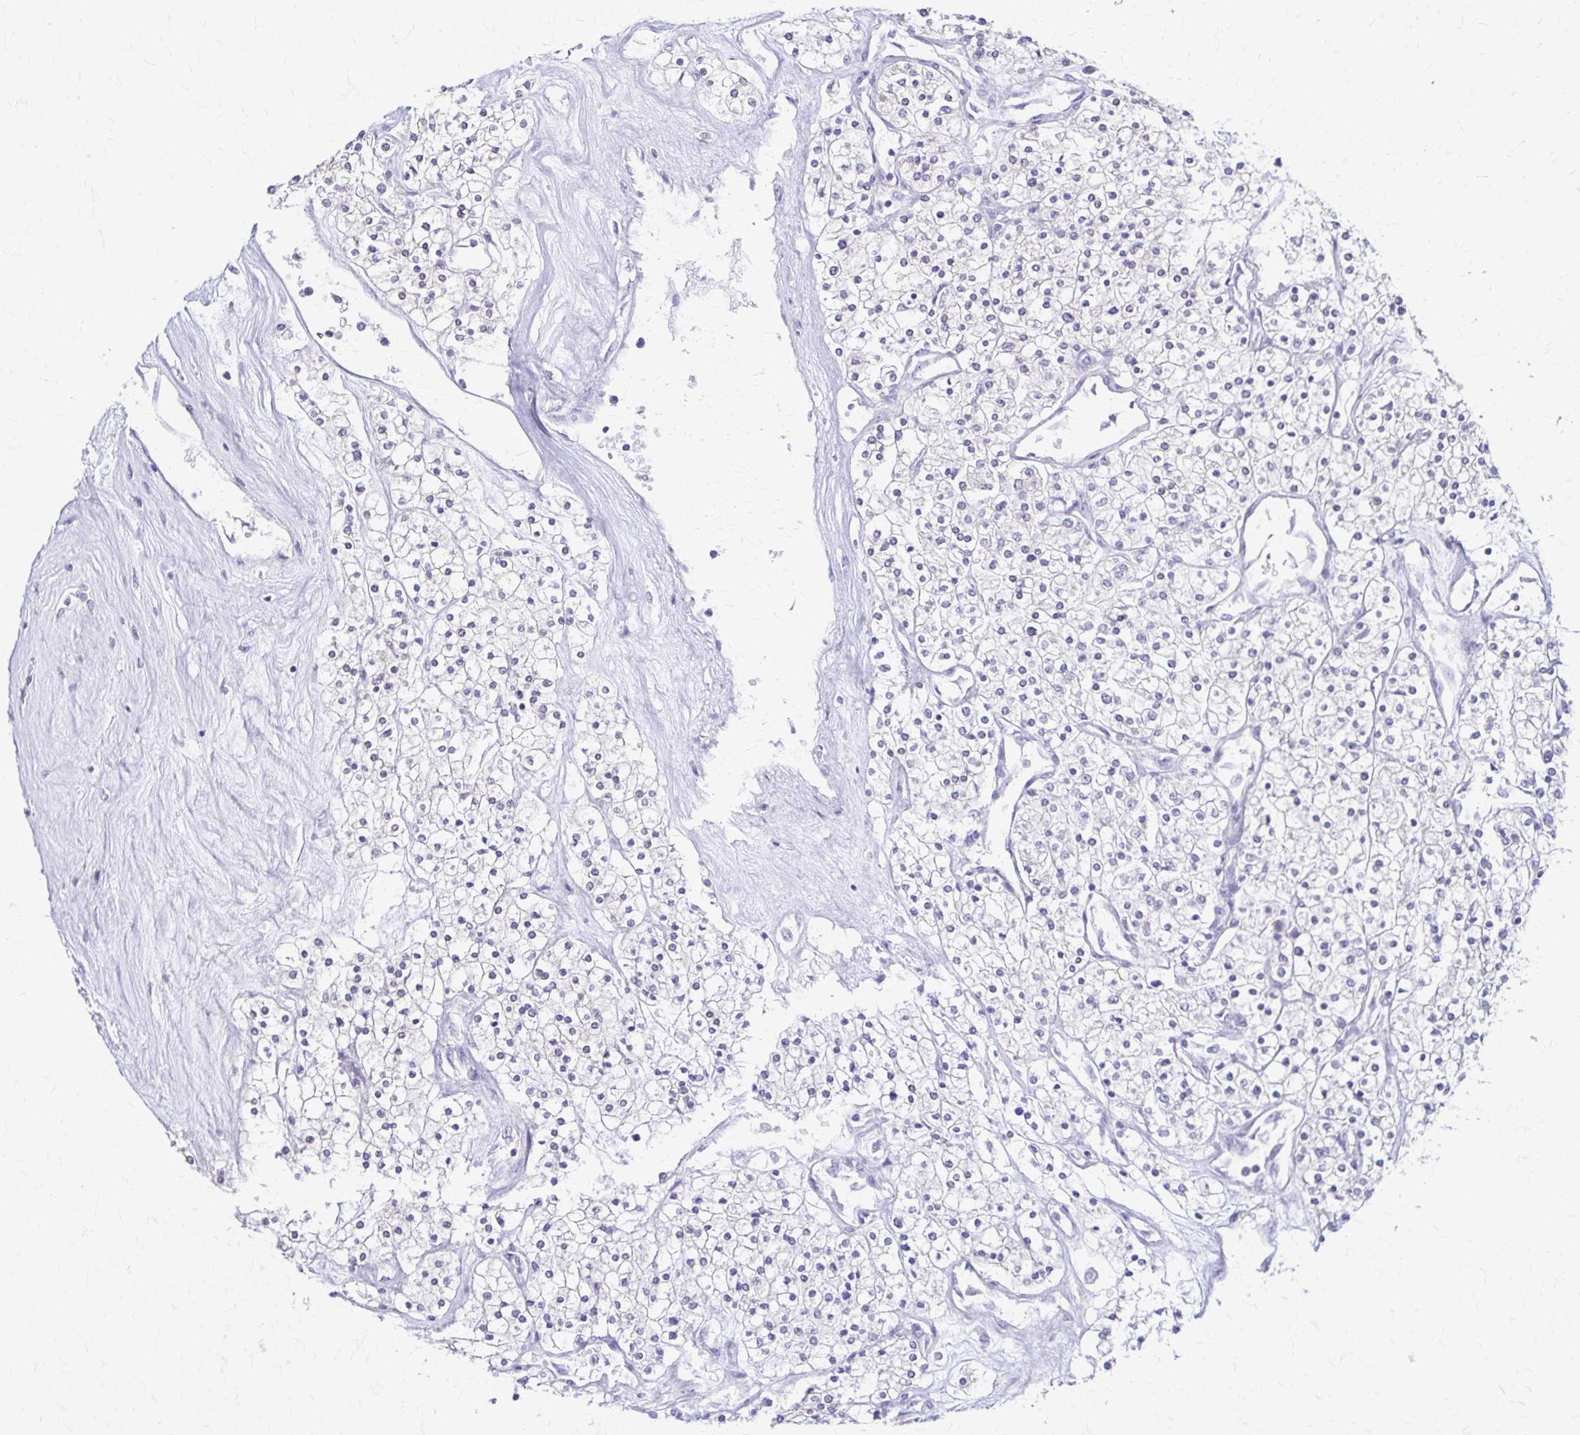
{"staining": {"intensity": "negative", "quantity": "none", "location": "none"}, "tissue": "renal cancer", "cell_type": "Tumor cells", "image_type": "cancer", "snomed": [{"axis": "morphology", "description": "Adenocarcinoma, NOS"}, {"axis": "topography", "description": "Kidney"}], "caption": "Immunohistochemistry micrograph of renal adenocarcinoma stained for a protein (brown), which displays no expression in tumor cells.", "gene": "PIK3AP1", "patient": {"sex": "male", "age": 80}}